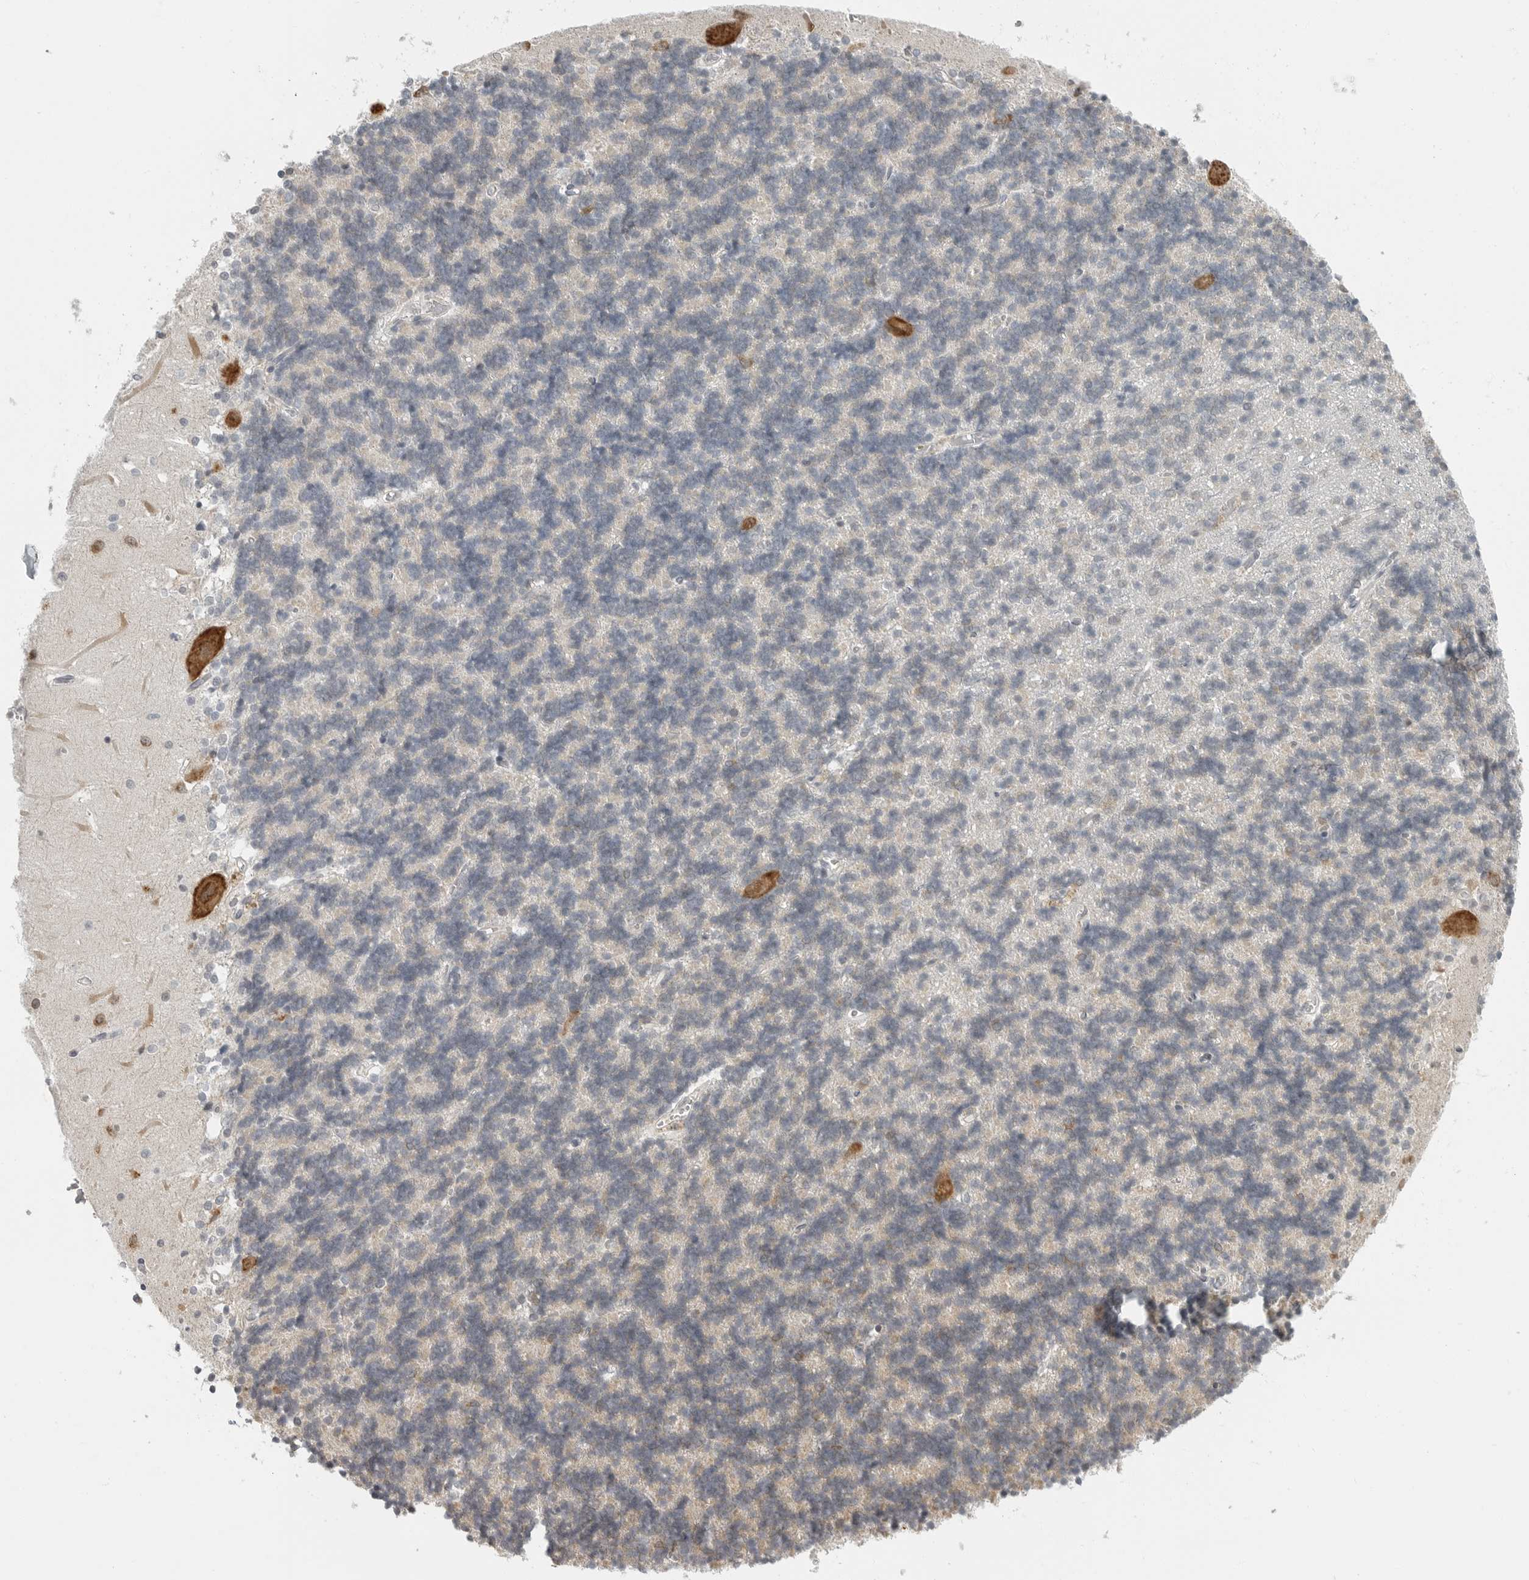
{"staining": {"intensity": "negative", "quantity": "none", "location": "none"}, "tissue": "cerebellum", "cell_type": "Cells in granular layer", "image_type": "normal", "snomed": [{"axis": "morphology", "description": "Normal tissue, NOS"}, {"axis": "topography", "description": "Cerebellum"}], "caption": "IHC micrograph of normal human cerebellum stained for a protein (brown), which reveals no staining in cells in granular layer.", "gene": "IL12RB2", "patient": {"sex": "male", "age": 37}}